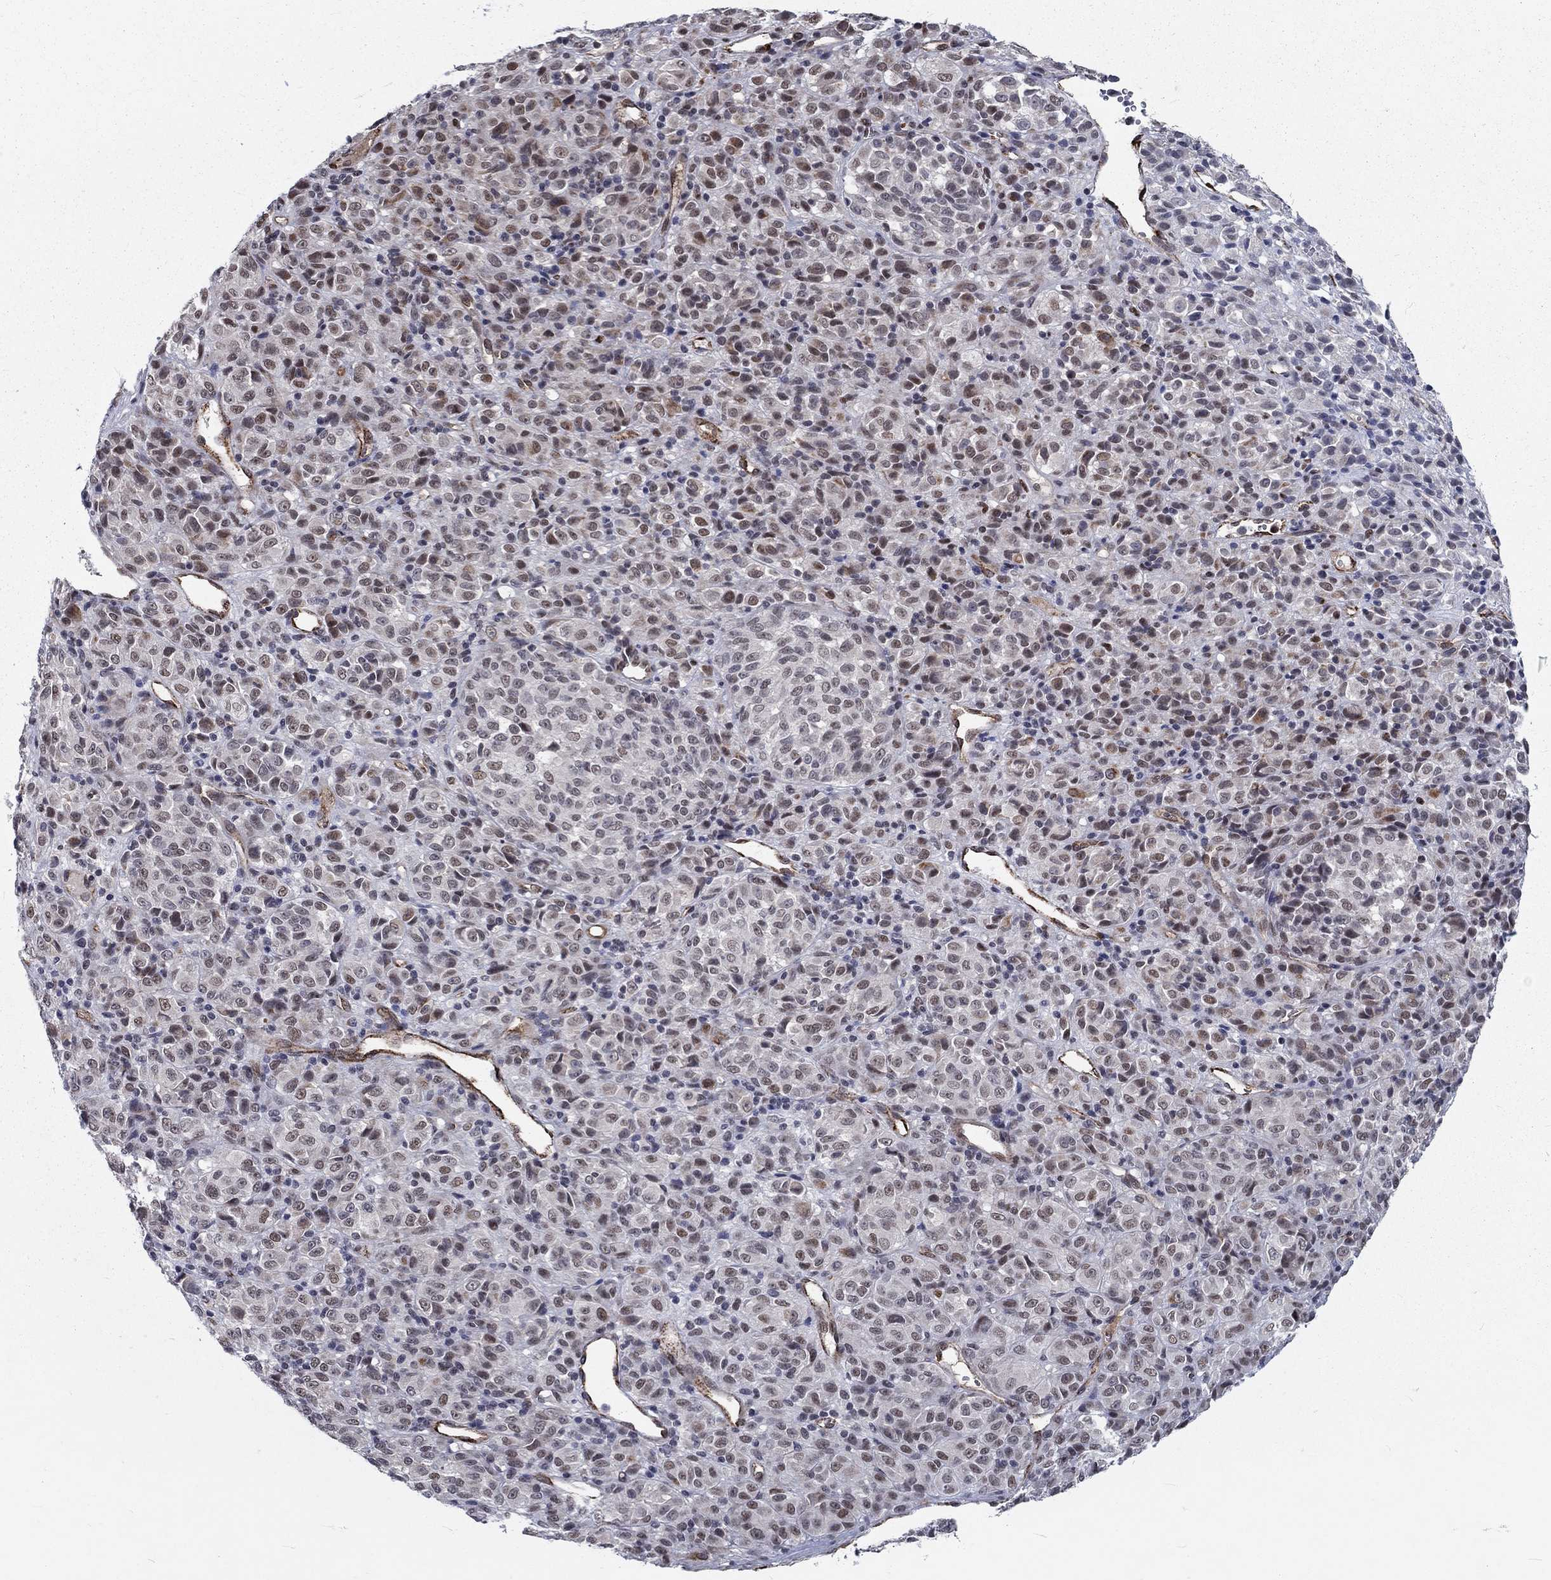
{"staining": {"intensity": "moderate", "quantity": "25%-75%", "location": "nuclear"}, "tissue": "melanoma", "cell_type": "Tumor cells", "image_type": "cancer", "snomed": [{"axis": "morphology", "description": "Malignant melanoma, Metastatic site"}, {"axis": "topography", "description": "Brain"}], "caption": "Immunohistochemical staining of malignant melanoma (metastatic site) exhibits medium levels of moderate nuclear staining in approximately 25%-75% of tumor cells.", "gene": "ZBED1", "patient": {"sex": "female", "age": 56}}